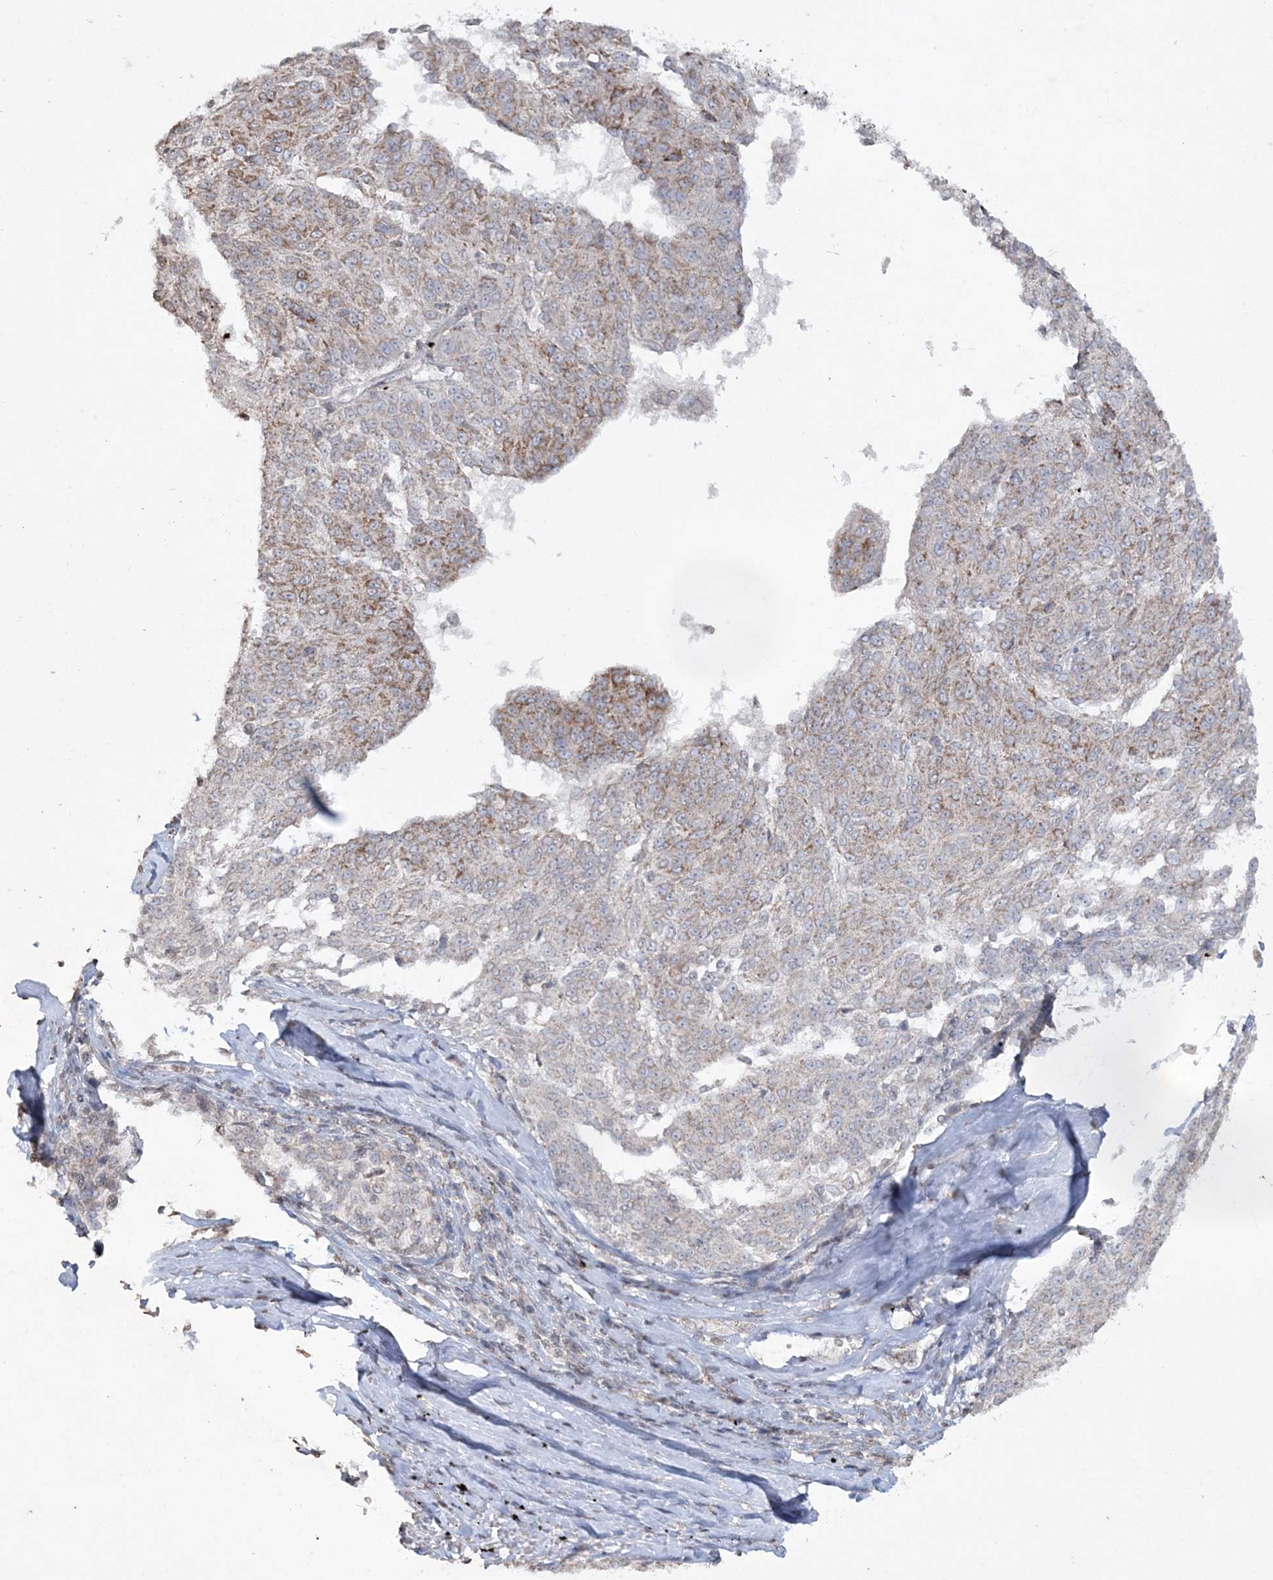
{"staining": {"intensity": "moderate", "quantity": "25%-75%", "location": "cytoplasmic/membranous"}, "tissue": "melanoma", "cell_type": "Tumor cells", "image_type": "cancer", "snomed": [{"axis": "morphology", "description": "Malignant melanoma, NOS"}, {"axis": "topography", "description": "Skin"}], "caption": "Malignant melanoma stained with a protein marker demonstrates moderate staining in tumor cells.", "gene": "TTC7A", "patient": {"sex": "female", "age": 72}}